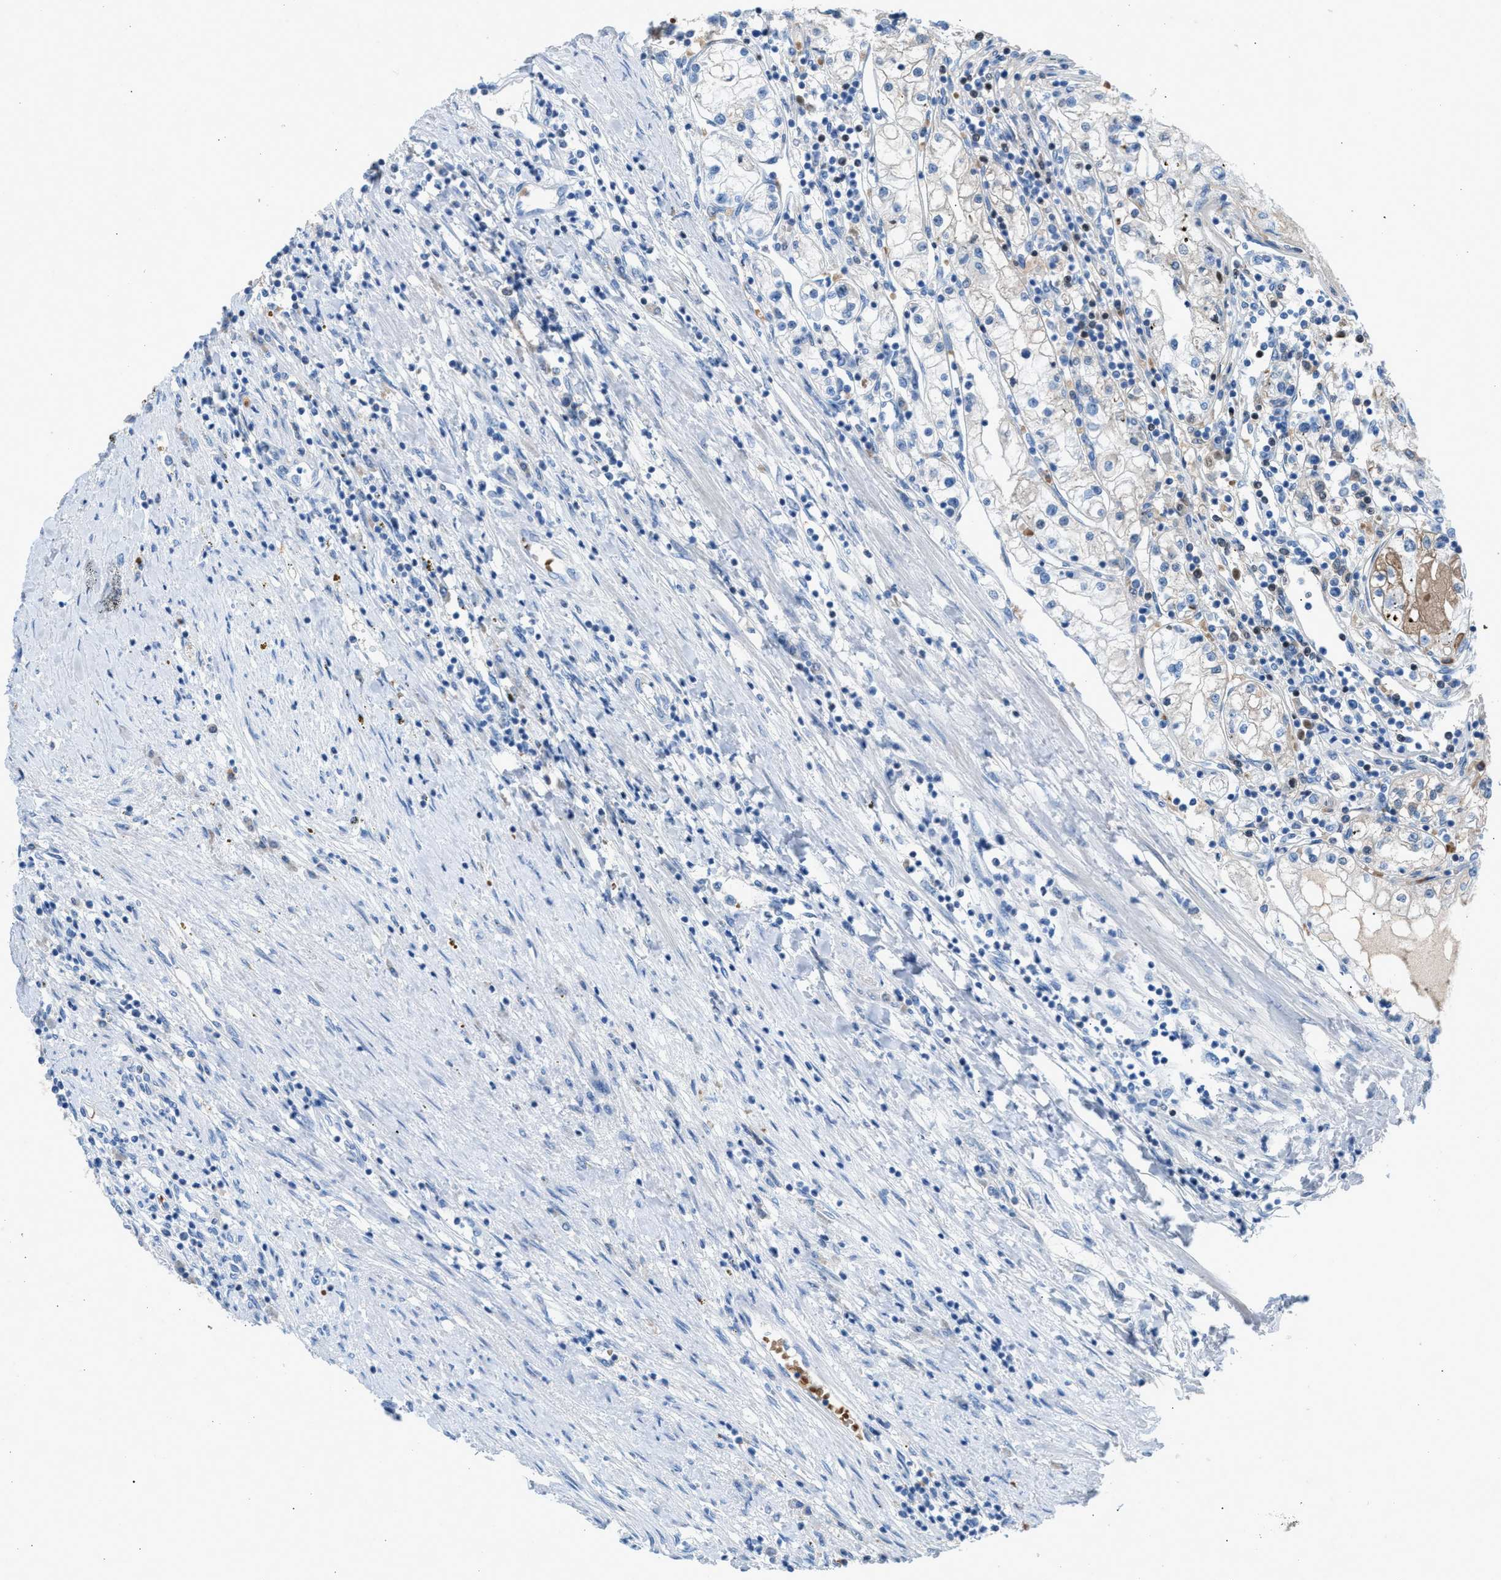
{"staining": {"intensity": "negative", "quantity": "none", "location": "none"}, "tissue": "renal cancer", "cell_type": "Tumor cells", "image_type": "cancer", "snomed": [{"axis": "morphology", "description": "Adenocarcinoma, NOS"}, {"axis": "topography", "description": "Kidney"}], "caption": "Photomicrograph shows no significant protein expression in tumor cells of renal cancer (adenocarcinoma).", "gene": "CFAP77", "patient": {"sex": "male", "age": 68}}